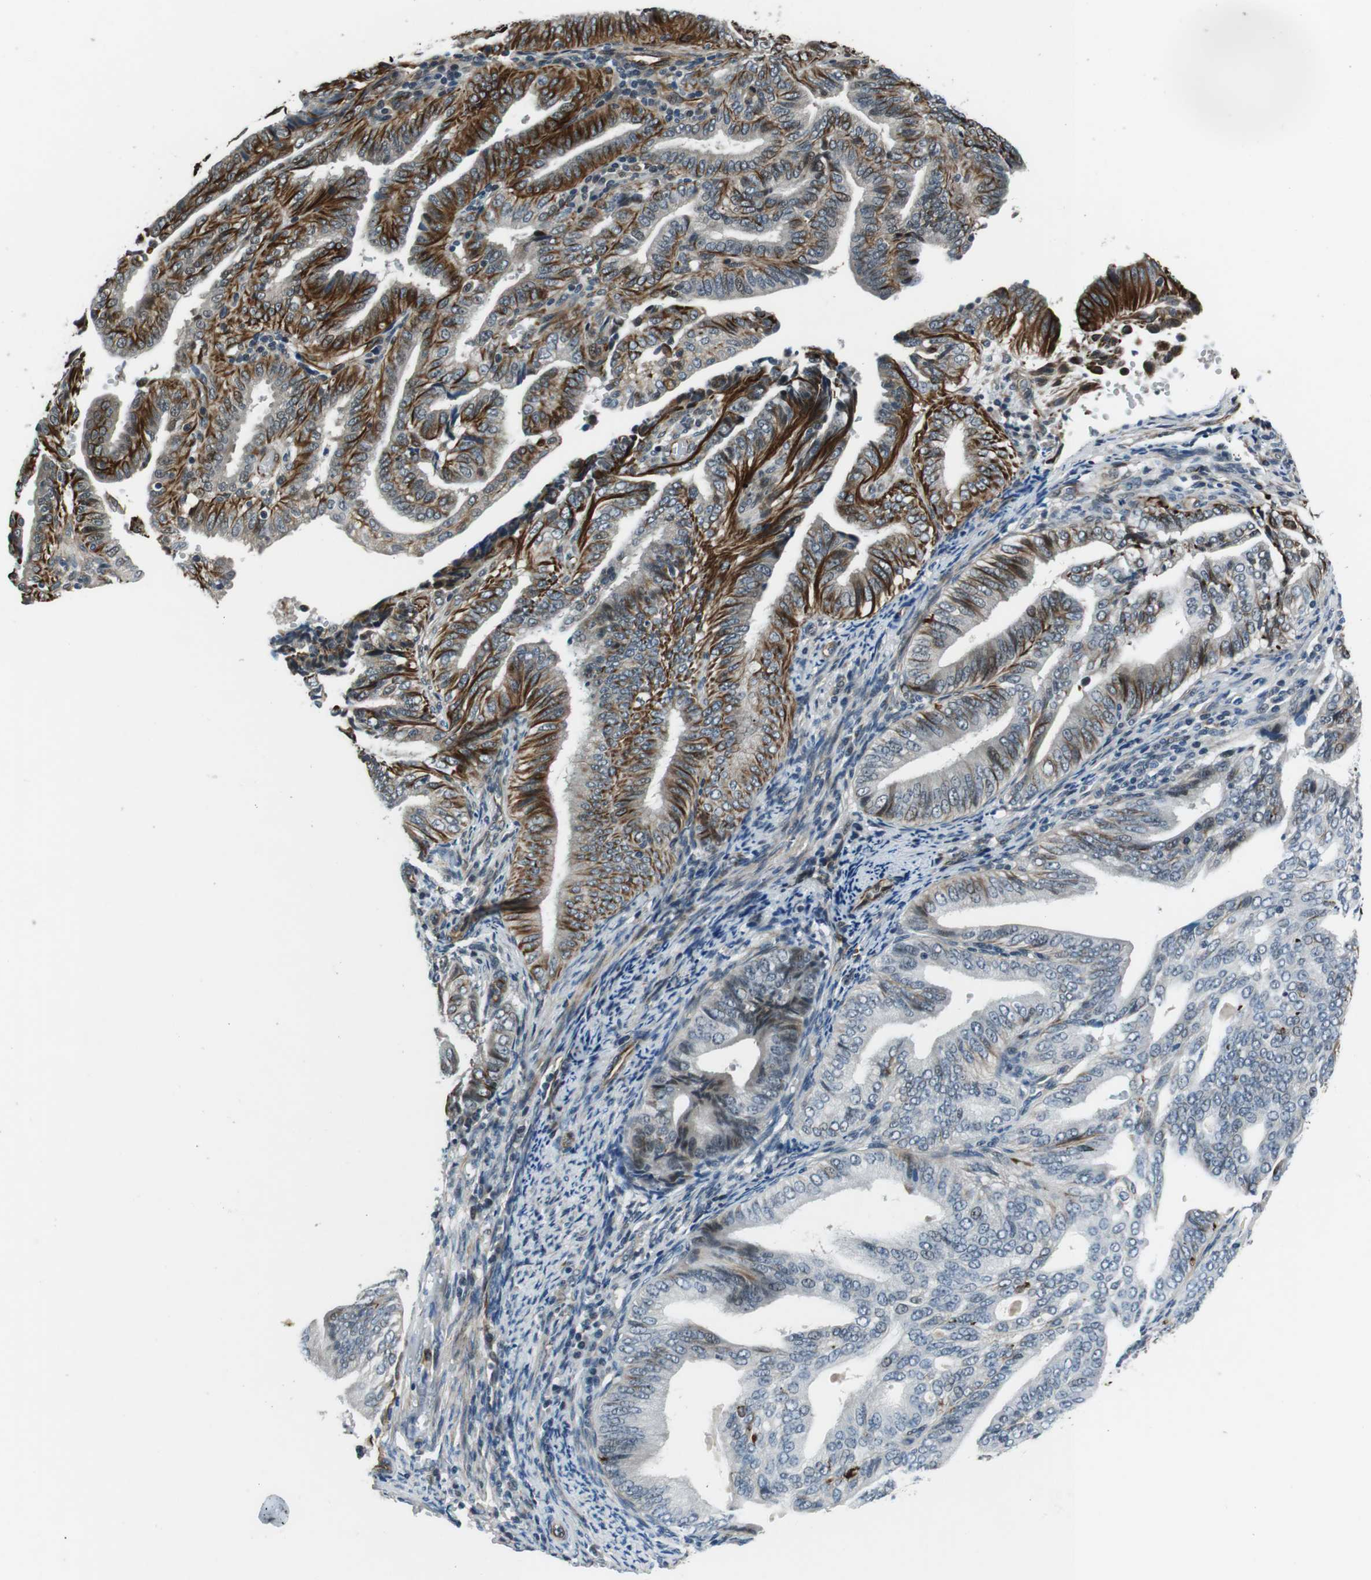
{"staining": {"intensity": "strong", "quantity": "<25%", "location": "cytoplasmic/membranous"}, "tissue": "endometrial cancer", "cell_type": "Tumor cells", "image_type": "cancer", "snomed": [{"axis": "morphology", "description": "Adenocarcinoma, NOS"}, {"axis": "topography", "description": "Endometrium"}], "caption": "This is a photomicrograph of immunohistochemistry staining of adenocarcinoma (endometrial), which shows strong positivity in the cytoplasmic/membranous of tumor cells.", "gene": "LRRC49", "patient": {"sex": "female", "age": 58}}